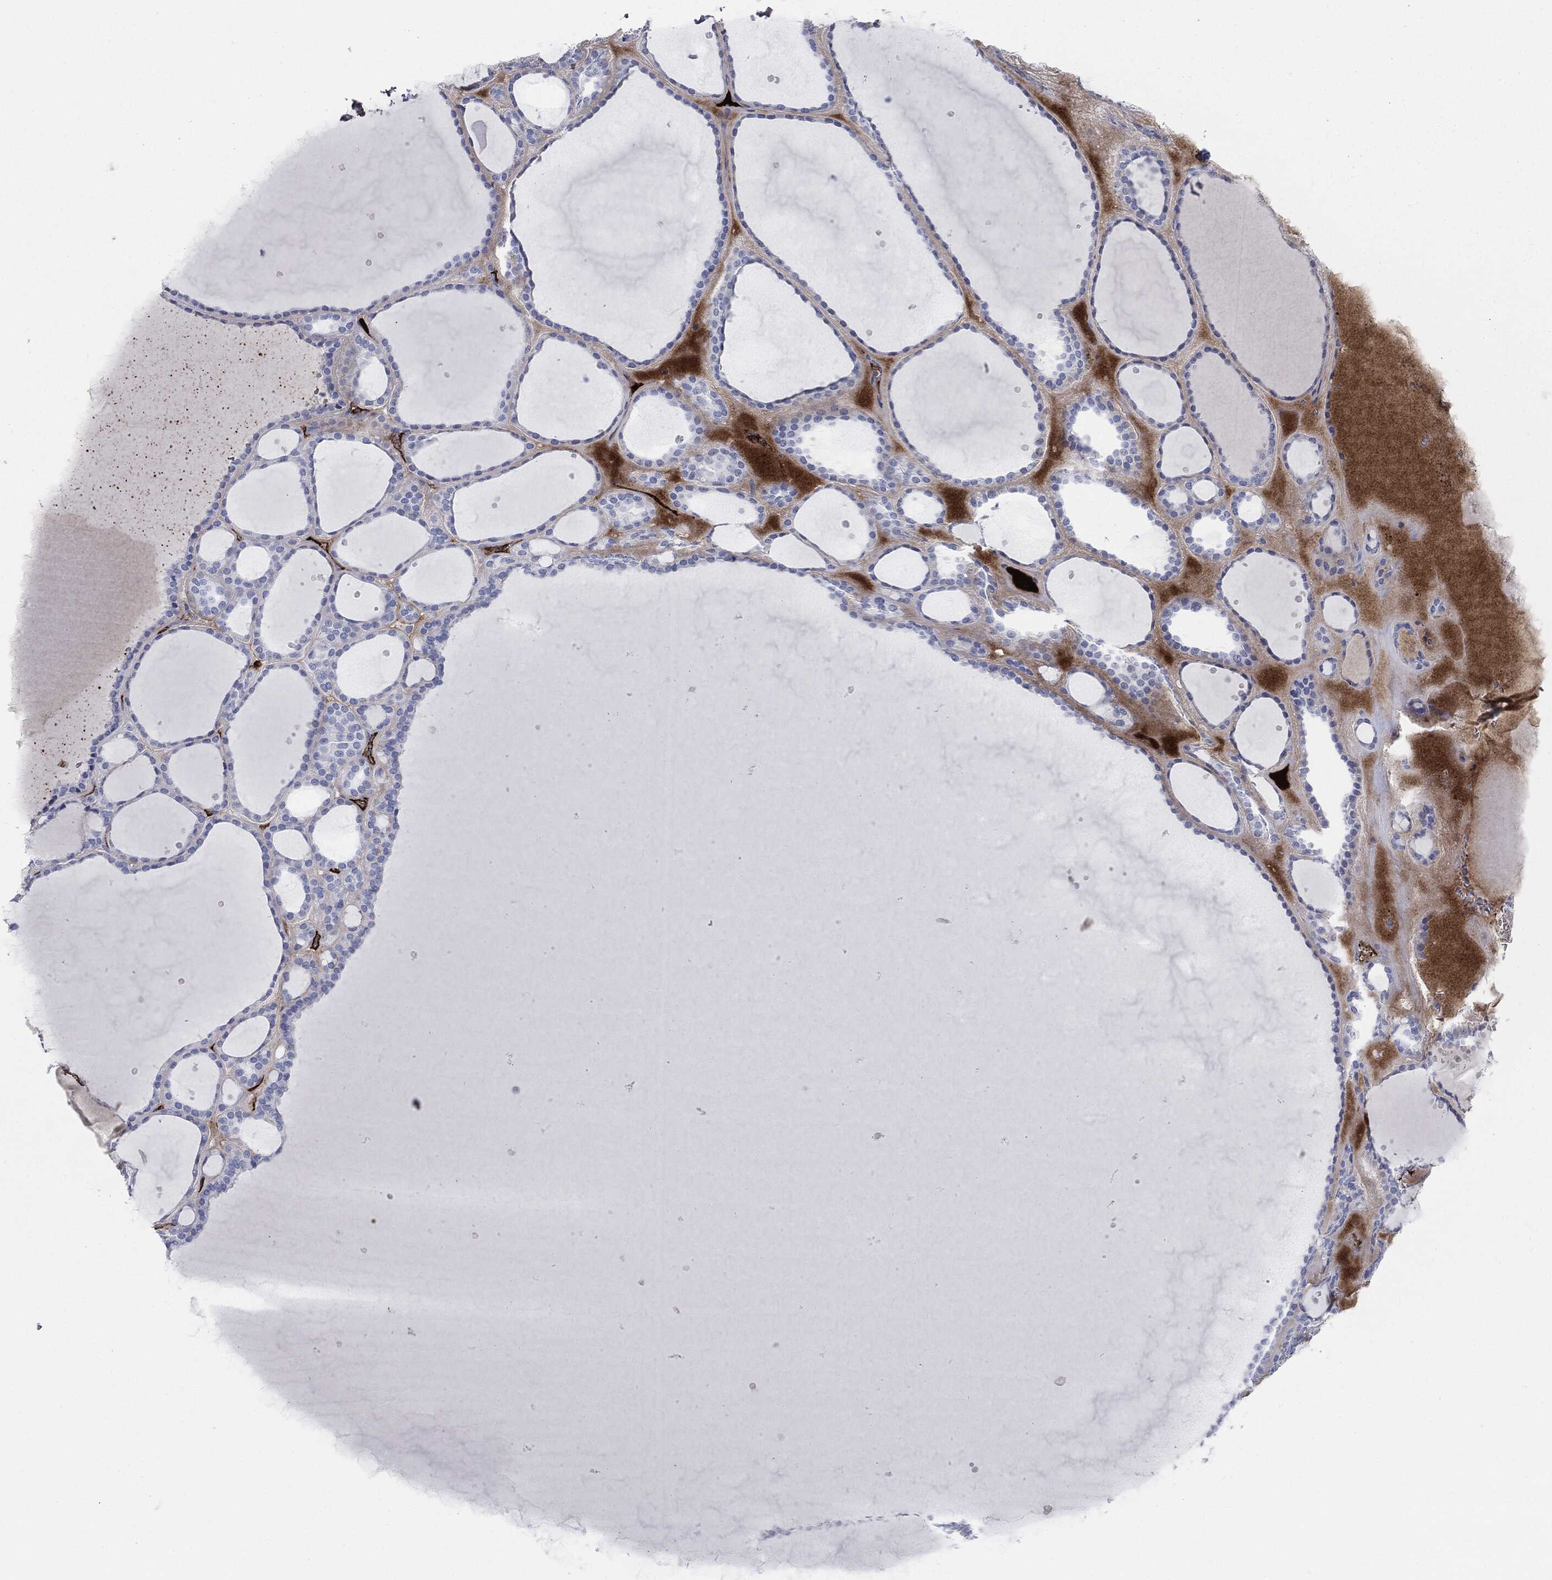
{"staining": {"intensity": "negative", "quantity": "none", "location": "none"}, "tissue": "thyroid gland", "cell_type": "Glandular cells", "image_type": "normal", "snomed": [{"axis": "morphology", "description": "Normal tissue, NOS"}, {"axis": "topography", "description": "Thyroid gland"}], "caption": "There is no significant expression in glandular cells of thyroid gland. (Stains: DAB IHC with hematoxylin counter stain, Microscopy: brightfield microscopy at high magnification).", "gene": "APOB", "patient": {"sex": "male", "age": 63}}